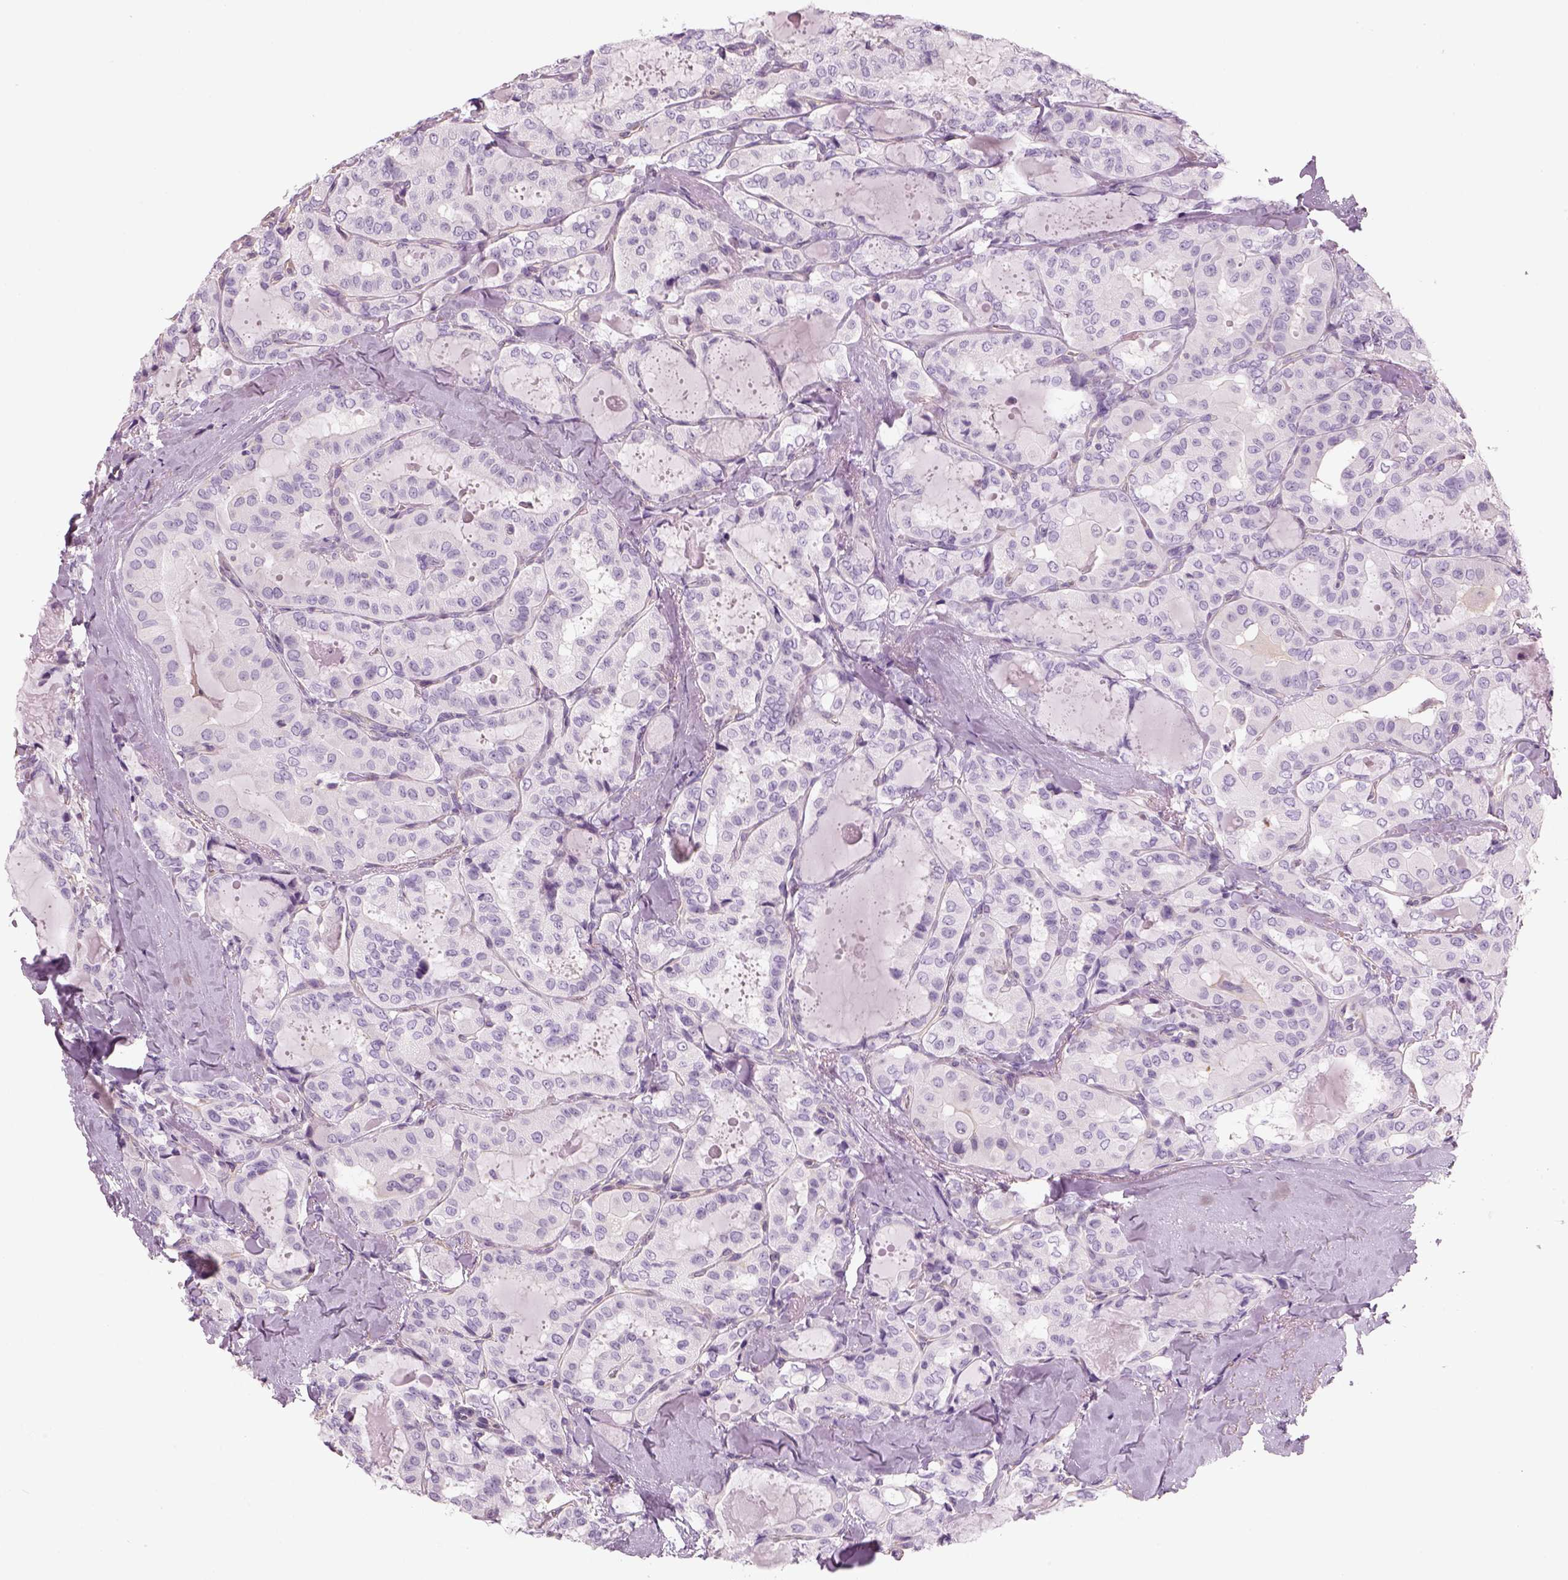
{"staining": {"intensity": "negative", "quantity": "none", "location": "none"}, "tissue": "thyroid cancer", "cell_type": "Tumor cells", "image_type": "cancer", "snomed": [{"axis": "morphology", "description": "Papillary adenocarcinoma, NOS"}, {"axis": "topography", "description": "Thyroid gland"}], "caption": "Immunohistochemical staining of human thyroid cancer (papillary adenocarcinoma) demonstrates no significant staining in tumor cells. (DAB (3,3'-diaminobenzidine) immunohistochemistry (IHC) visualized using brightfield microscopy, high magnification).", "gene": "SLC1A7", "patient": {"sex": "female", "age": 41}}